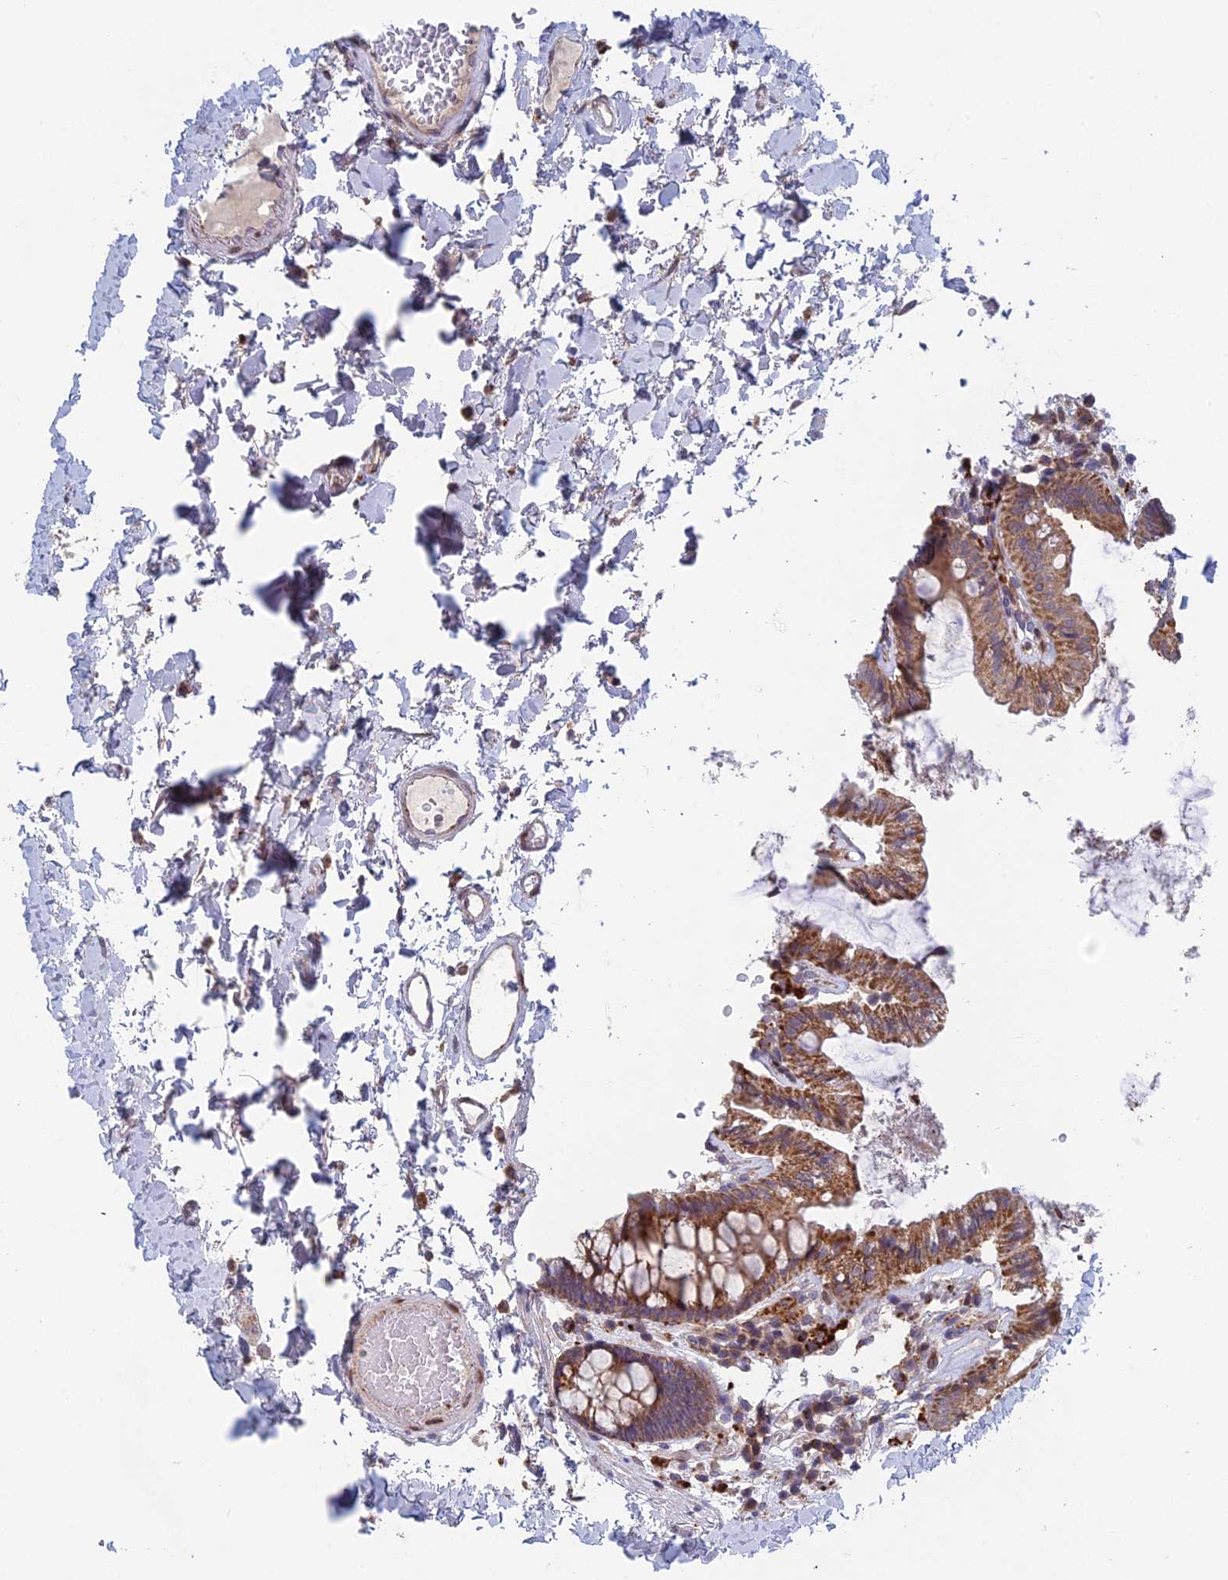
{"staining": {"intensity": "moderate", "quantity": "25%-75%", "location": "cytoplasmic/membranous"}, "tissue": "colon", "cell_type": "Endothelial cells", "image_type": "normal", "snomed": [{"axis": "morphology", "description": "Normal tissue, NOS"}, {"axis": "topography", "description": "Colon"}], "caption": "IHC histopathology image of normal colon: human colon stained using immunohistochemistry demonstrates medium levels of moderate protein expression localized specifically in the cytoplasmic/membranous of endothelial cells, appearing as a cytoplasmic/membranous brown color.", "gene": "FOXS1", "patient": {"sex": "male", "age": 84}}